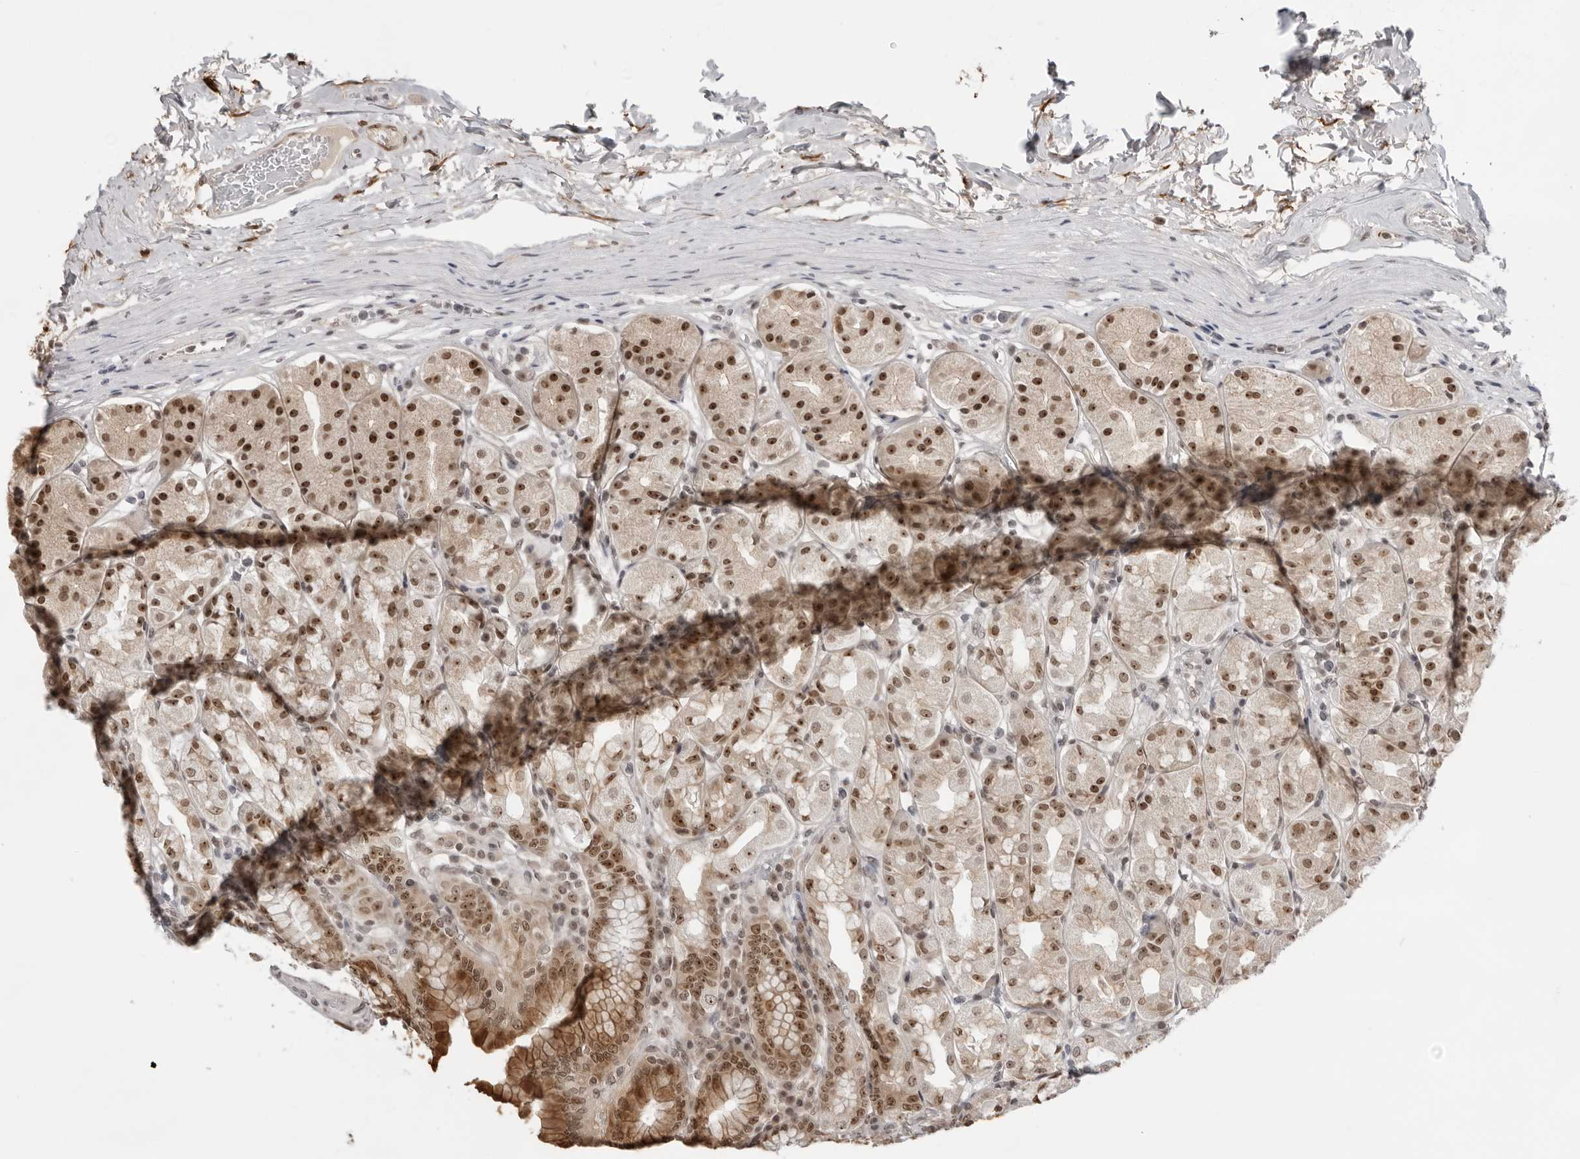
{"staining": {"intensity": "moderate", "quantity": ">75%", "location": "cytoplasmic/membranous,nuclear"}, "tissue": "stomach", "cell_type": "Glandular cells", "image_type": "normal", "snomed": [{"axis": "morphology", "description": "Normal tissue, NOS"}, {"axis": "topography", "description": "Stomach"}, {"axis": "topography", "description": "Stomach, lower"}], "caption": "Protein expression analysis of unremarkable human stomach reveals moderate cytoplasmic/membranous,nuclear staining in approximately >75% of glandular cells. The protein of interest is shown in brown color, while the nuclei are stained blue.", "gene": "EXOSC10", "patient": {"sex": "female", "age": 56}}